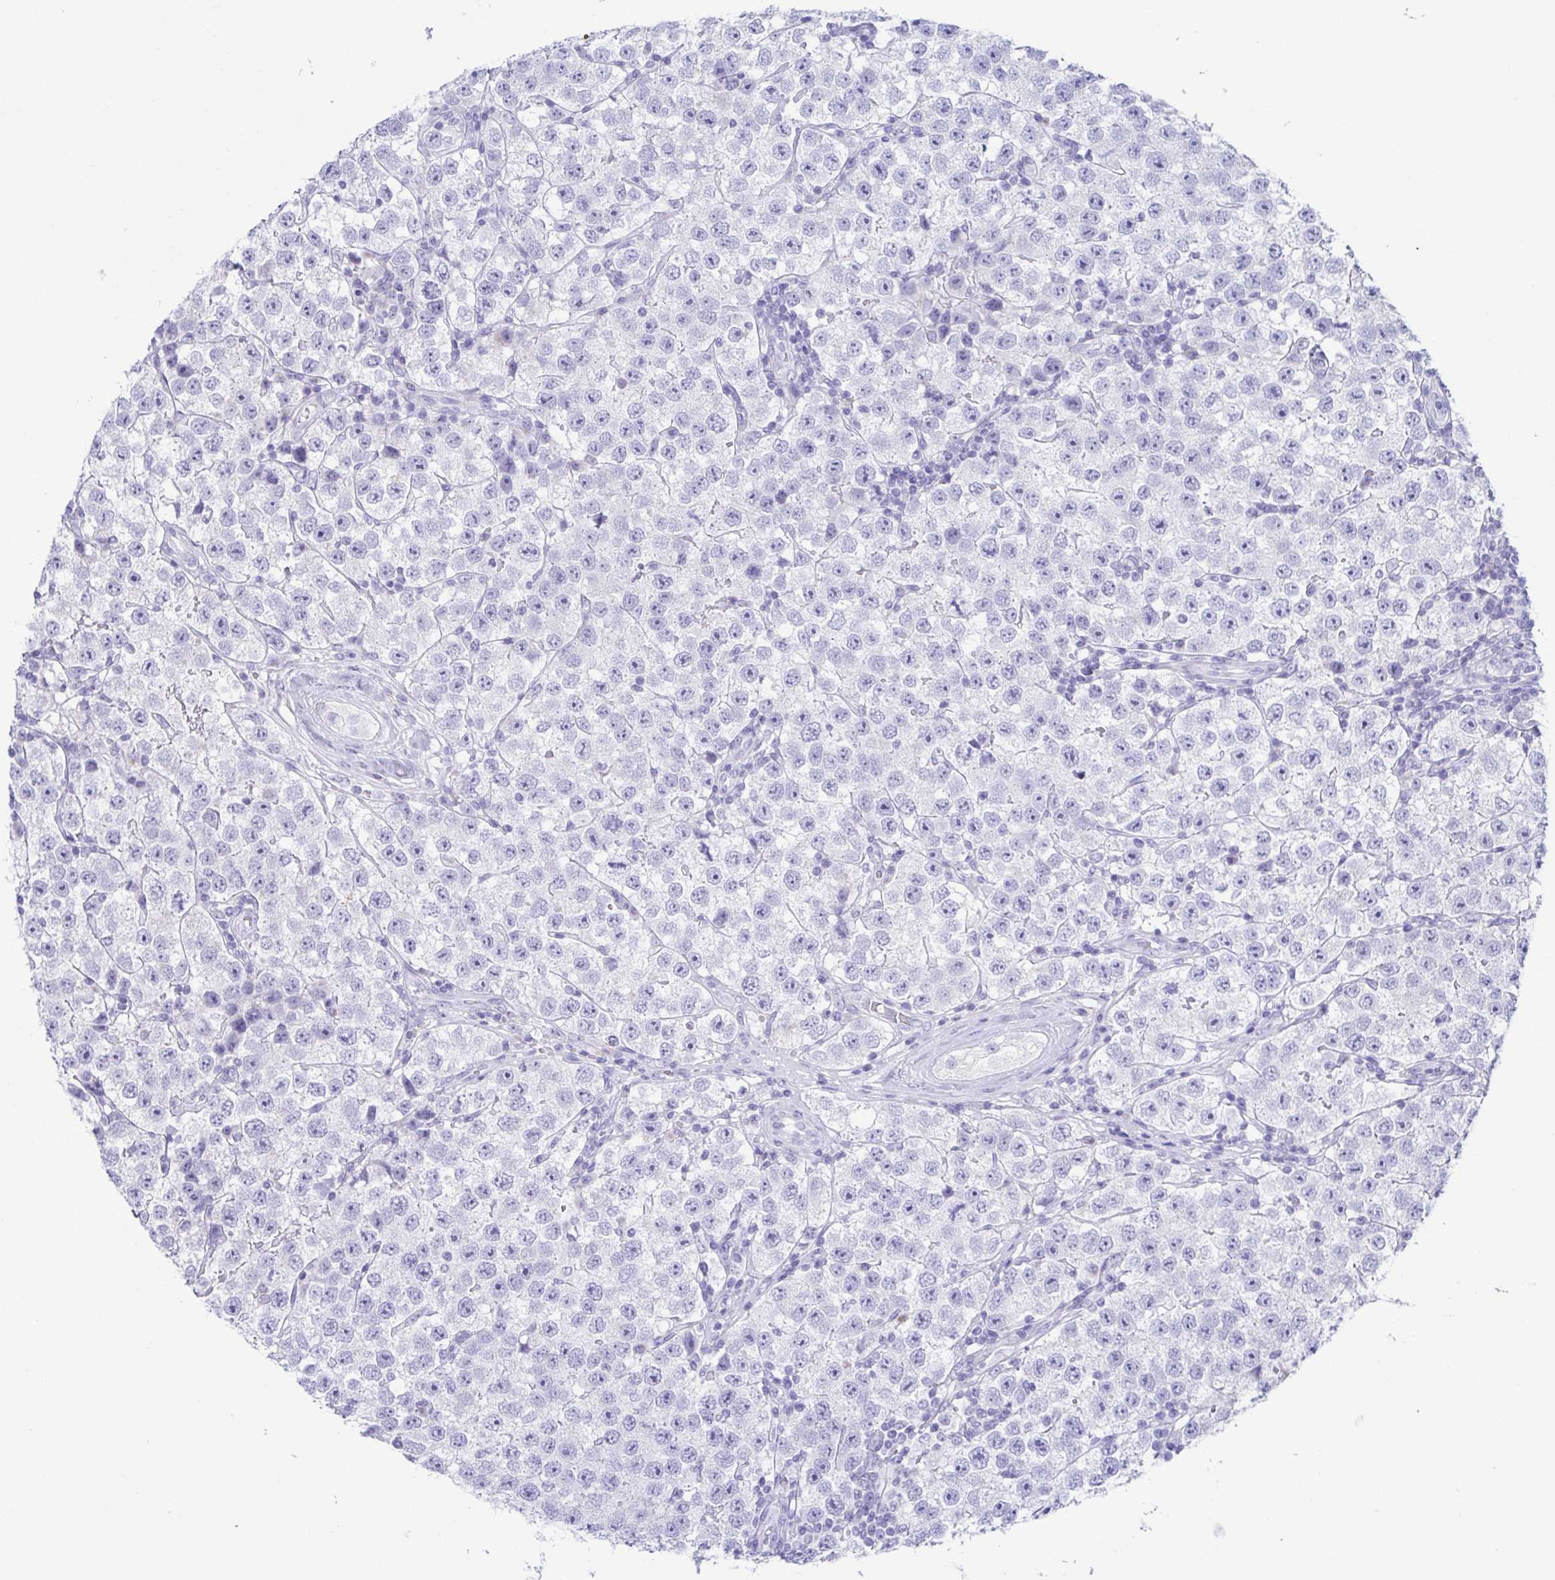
{"staining": {"intensity": "negative", "quantity": "none", "location": "none"}, "tissue": "testis cancer", "cell_type": "Tumor cells", "image_type": "cancer", "snomed": [{"axis": "morphology", "description": "Seminoma, NOS"}, {"axis": "topography", "description": "Testis"}], "caption": "Testis cancer was stained to show a protein in brown. There is no significant expression in tumor cells.", "gene": "AZU1", "patient": {"sex": "male", "age": 34}}